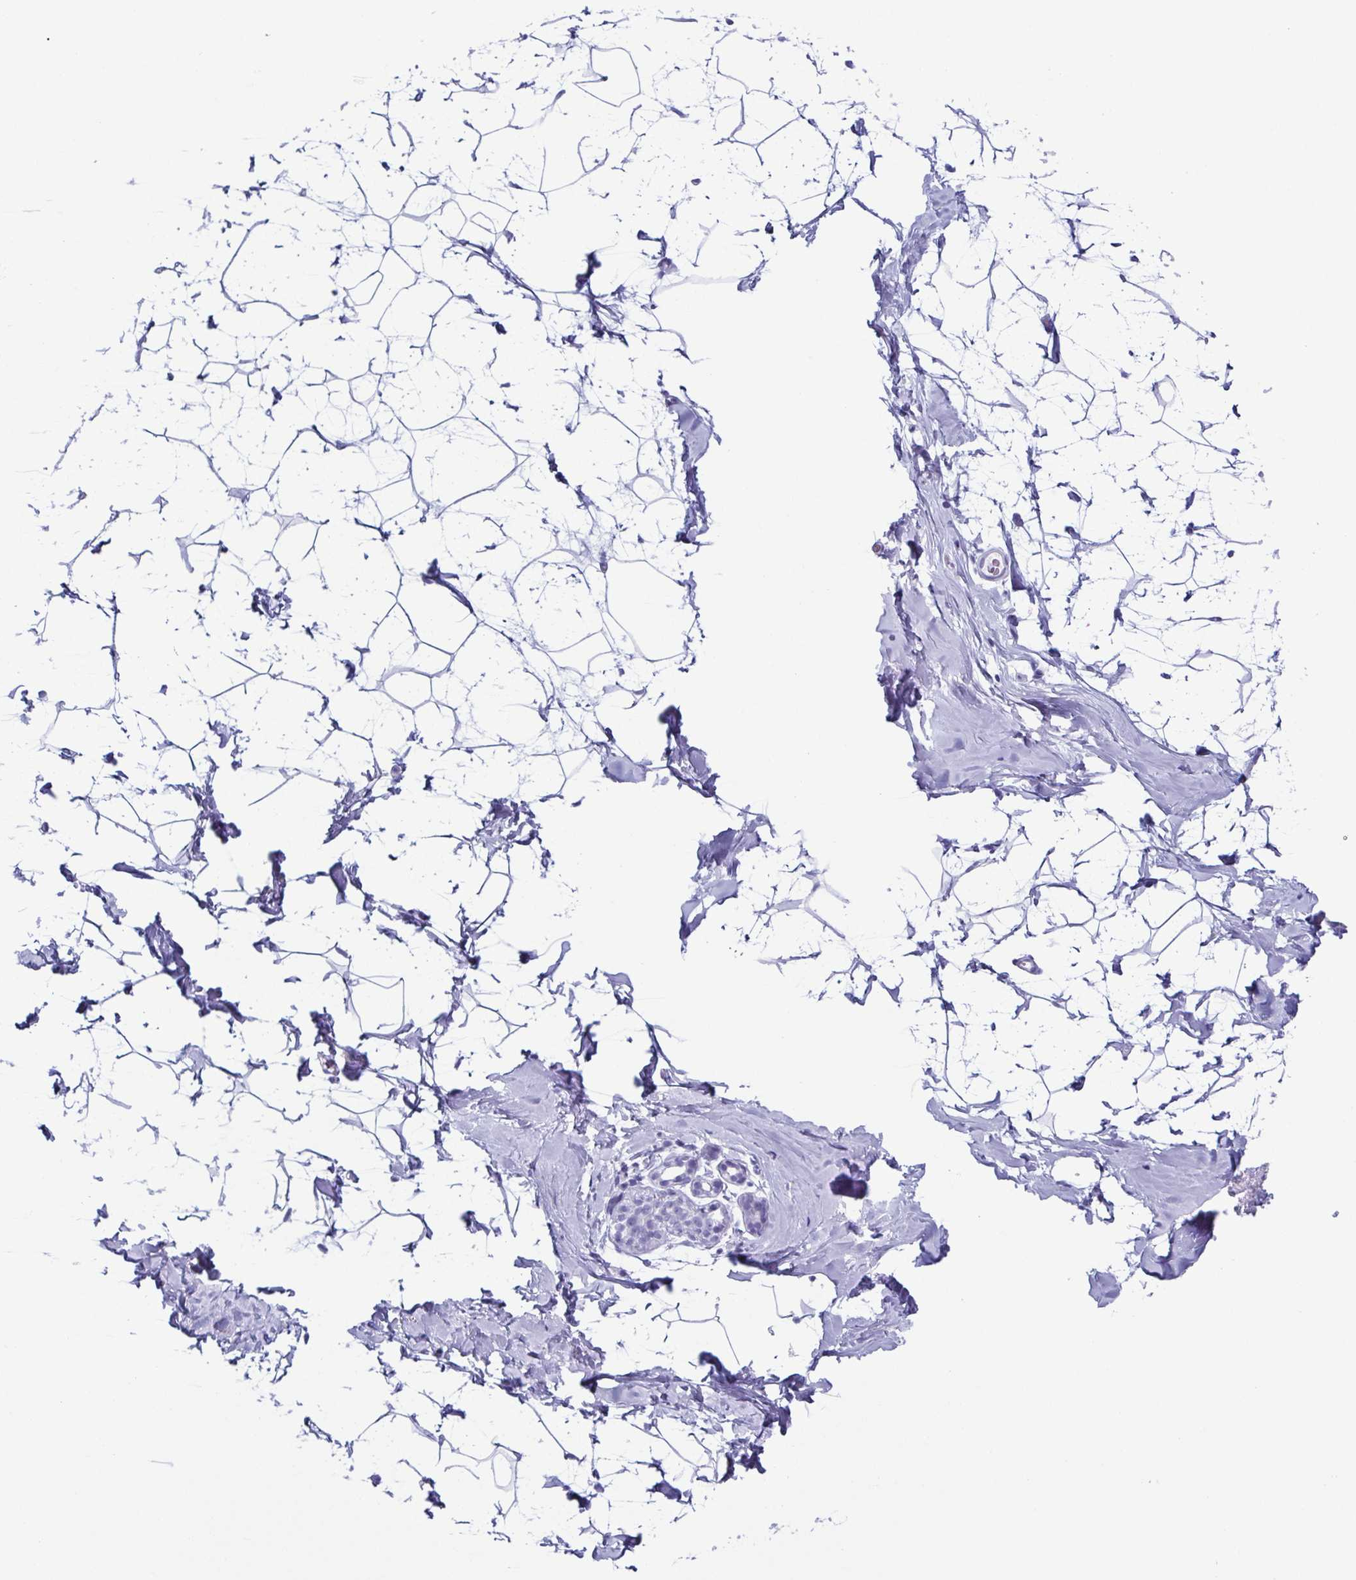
{"staining": {"intensity": "negative", "quantity": "none", "location": "none"}, "tissue": "breast", "cell_type": "Adipocytes", "image_type": "normal", "snomed": [{"axis": "morphology", "description": "Normal tissue, NOS"}, {"axis": "topography", "description": "Breast"}], "caption": "Adipocytes are negative for brown protein staining in unremarkable breast. (DAB immunohistochemistry visualized using brightfield microscopy, high magnification).", "gene": "ENKUR", "patient": {"sex": "female", "age": 32}}